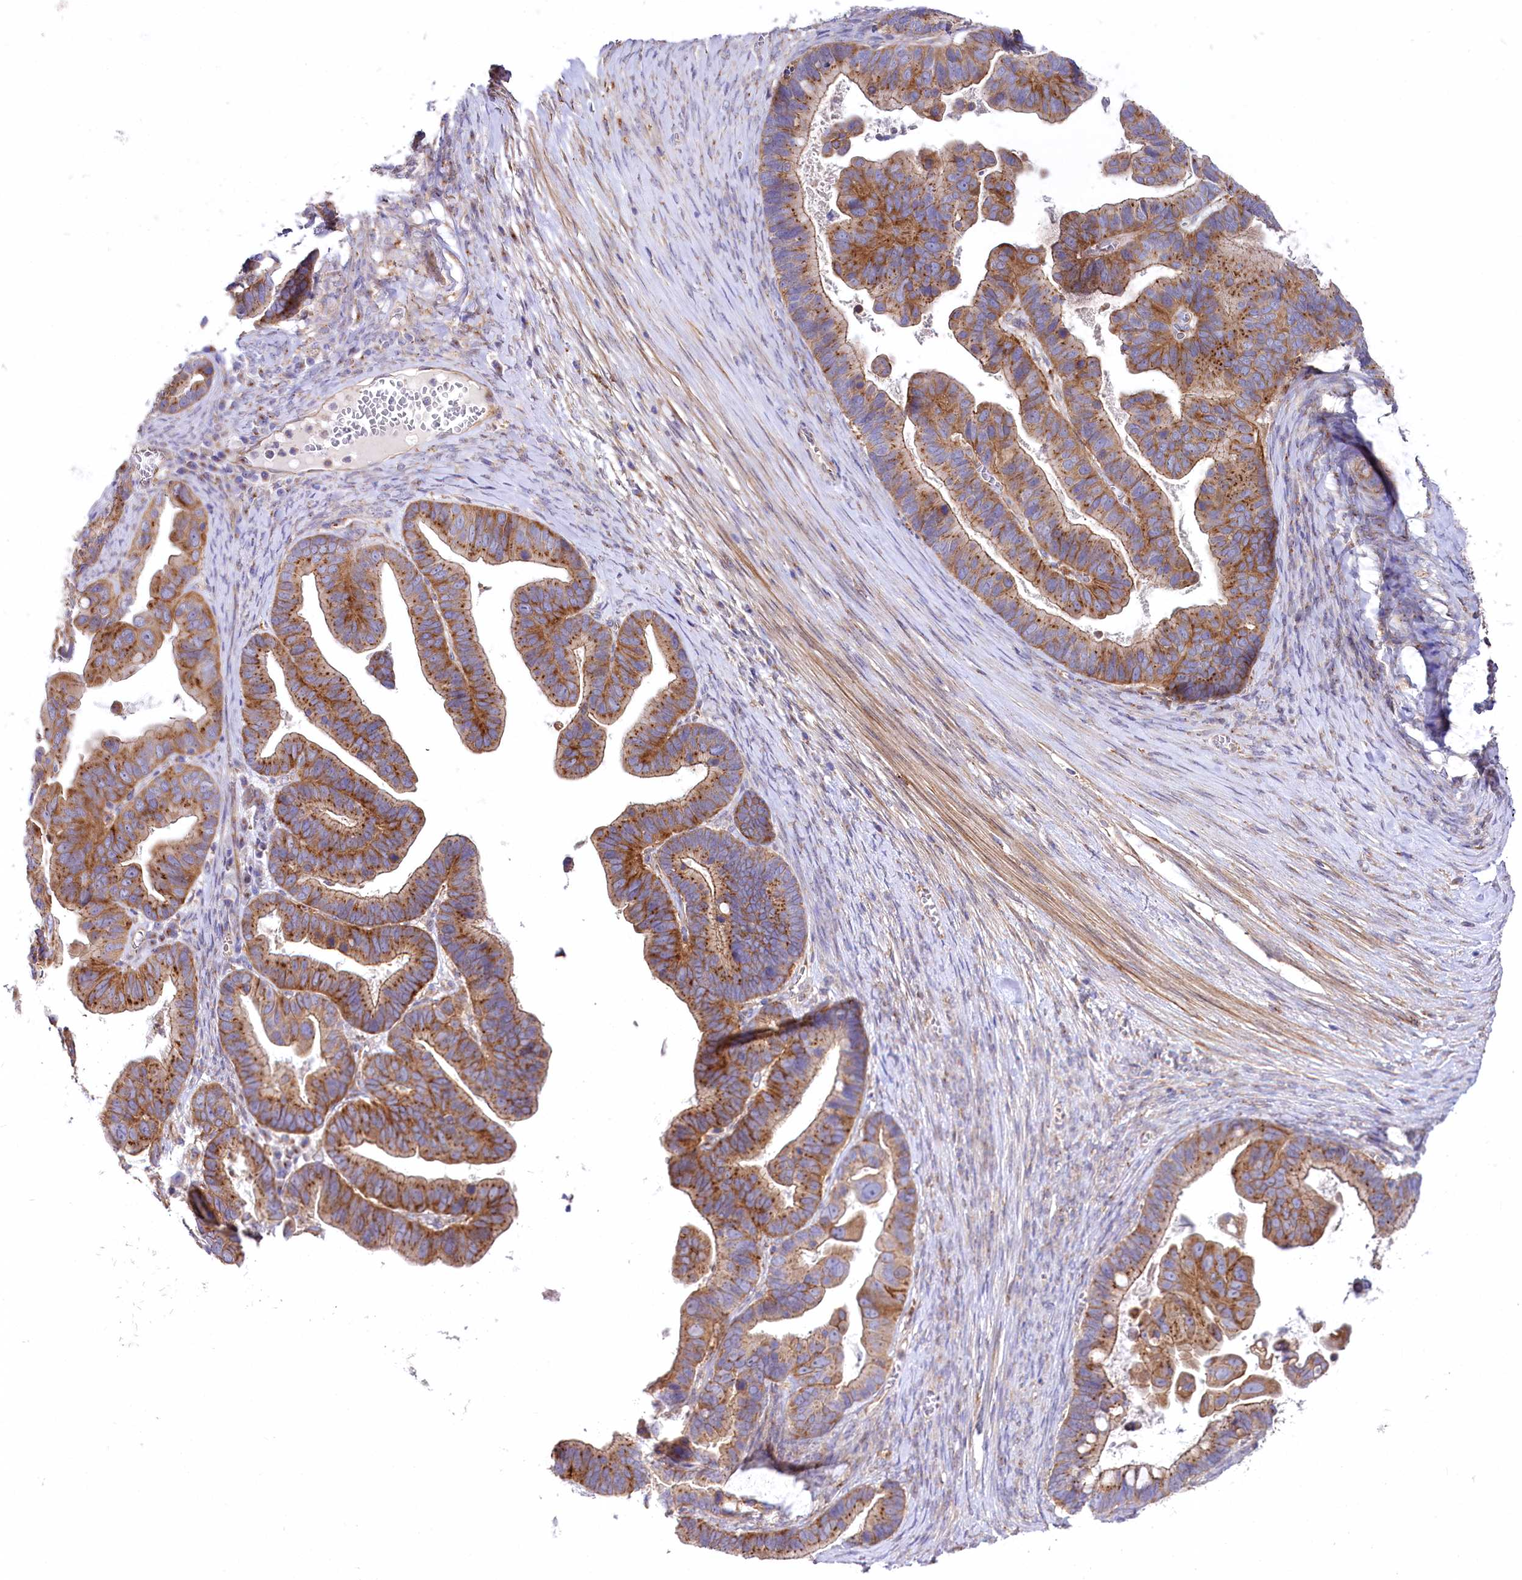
{"staining": {"intensity": "moderate", "quantity": ">75%", "location": "cytoplasmic/membranous"}, "tissue": "ovarian cancer", "cell_type": "Tumor cells", "image_type": "cancer", "snomed": [{"axis": "morphology", "description": "Cystadenocarcinoma, serous, NOS"}, {"axis": "topography", "description": "Ovary"}], "caption": "Protein staining of ovarian cancer (serous cystadenocarcinoma) tissue displays moderate cytoplasmic/membranous positivity in about >75% of tumor cells. (Stains: DAB (3,3'-diaminobenzidine) in brown, nuclei in blue, Microscopy: brightfield microscopy at high magnification).", "gene": "STX6", "patient": {"sex": "female", "age": 56}}